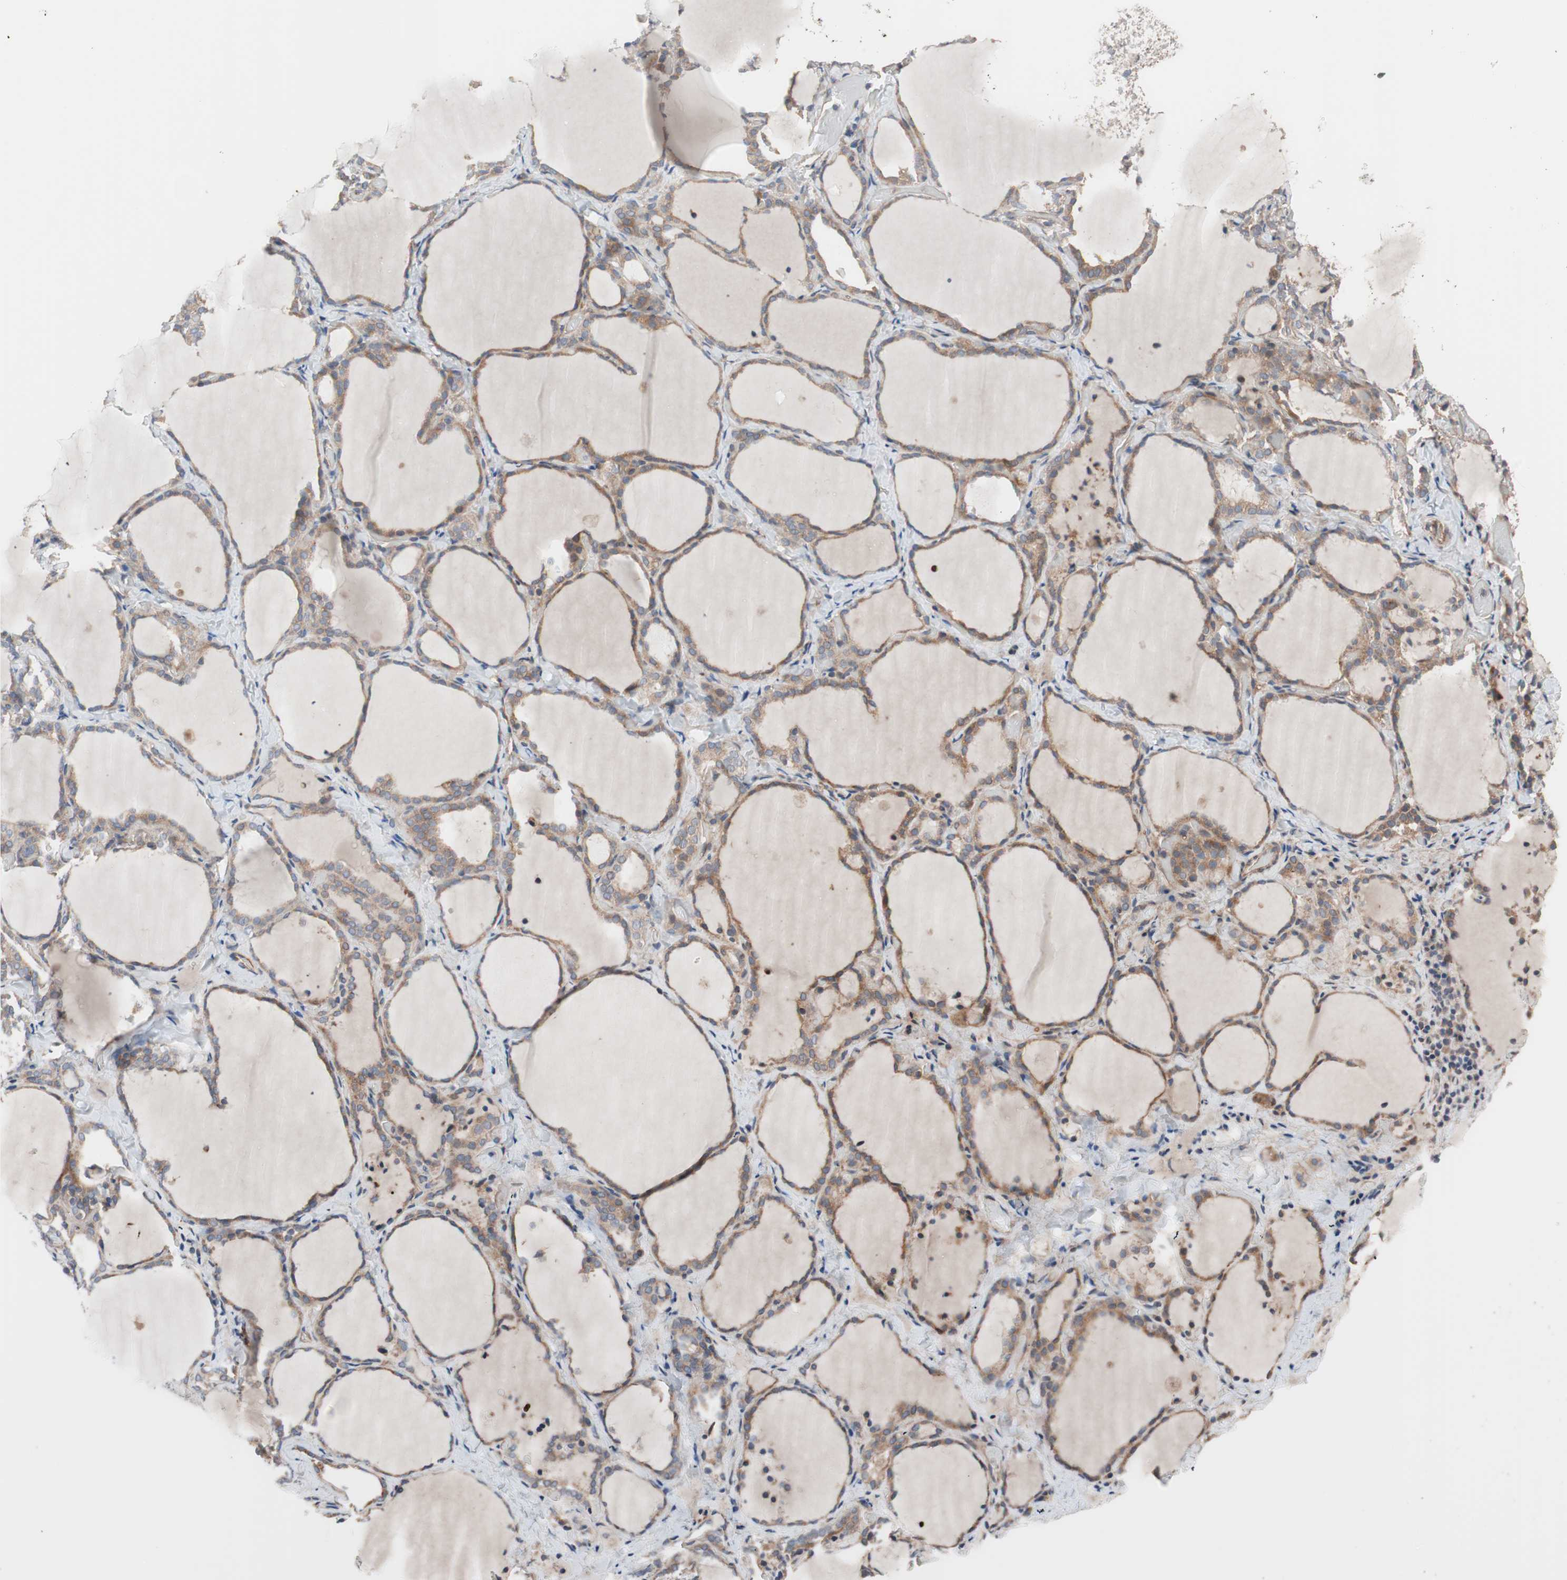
{"staining": {"intensity": "moderate", "quantity": ">75%", "location": "cytoplasmic/membranous"}, "tissue": "thyroid gland", "cell_type": "Glandular cells", "image_type": "normal", "snomed": [{"axis": "morphology", "description": "Normal tissue, NOS"}, {"axis": "morphology", "description": "Papillary adenocarcinoma, NOS"}, {"axis": "topography", "description": "Thyroid gland"}], "caption": "IHC micrograph of unremarkable human thyroid gland stained for a protein (brown), which exhibits medium levels of moderate cytoplasmic/membranous expression in approximately >75% of glandular cells.", "gene": "SDC4", "patient": {"sex": "female", "age": 30}}